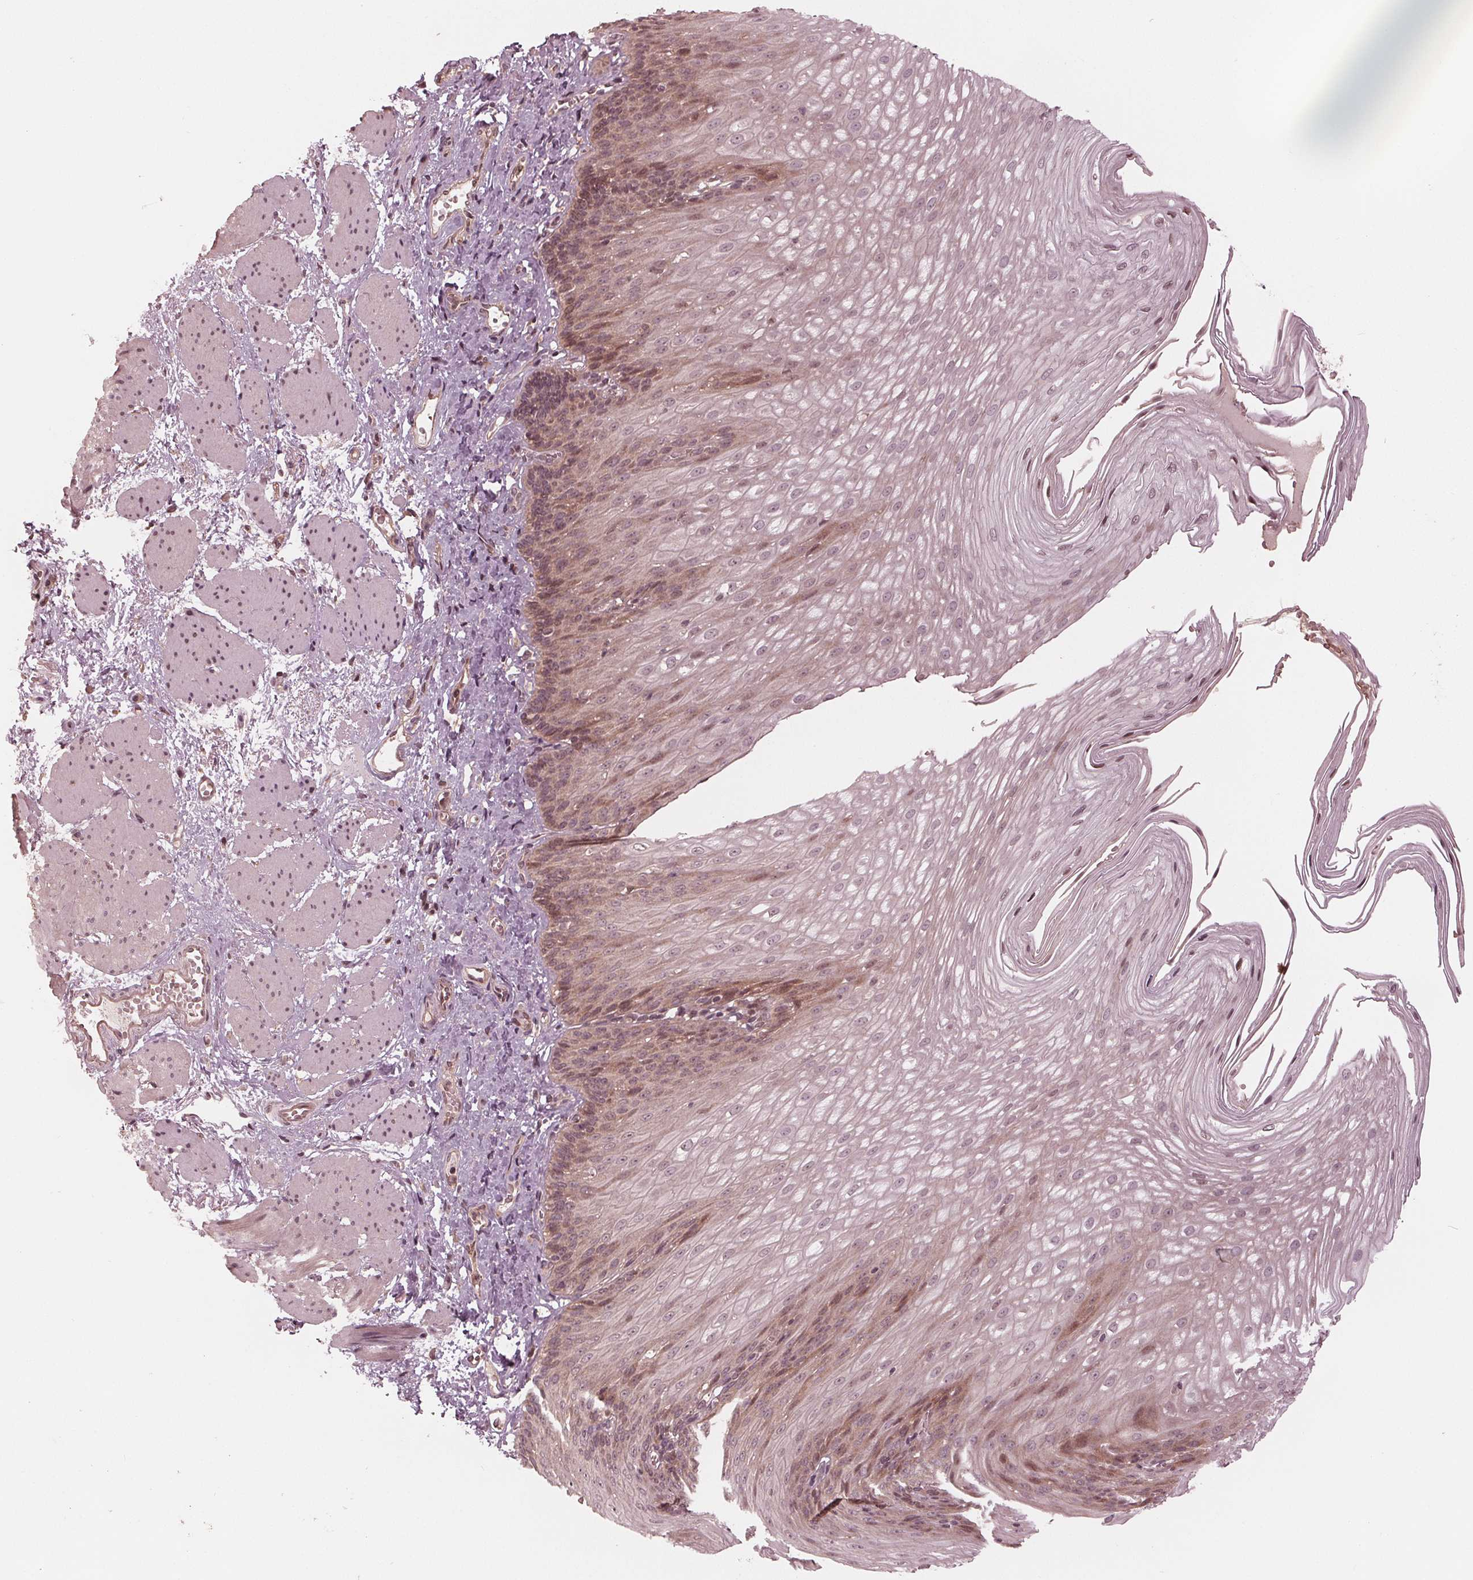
{"staining": {"intensity": "moderate", "quantity": "25%-75%", "location": "nuclear"}, "tissue": "esophagus", "cell_type": "Squamous epithelial cells", "image_type": "normal", "snomed": [{"axis": "morphology", "description": "Normal tissue, NOS"}, {"axis": "topography", "description": "Esophagus"}], "caption": "Immunohistochemistry (IHC) (DAB (3,3'-diaminobenzidine)) staining of unremarkable human esophagus displays moderate nuclear protein staining in about 25%-75% of squamous epithelial cells. The staining is performed using DAB brown chromogen to label protein expression. The nuclei are counter-stained blue using hematoxylin.", "gene": "ZNF471", "patient": {"sex": "male", "age": 62}}